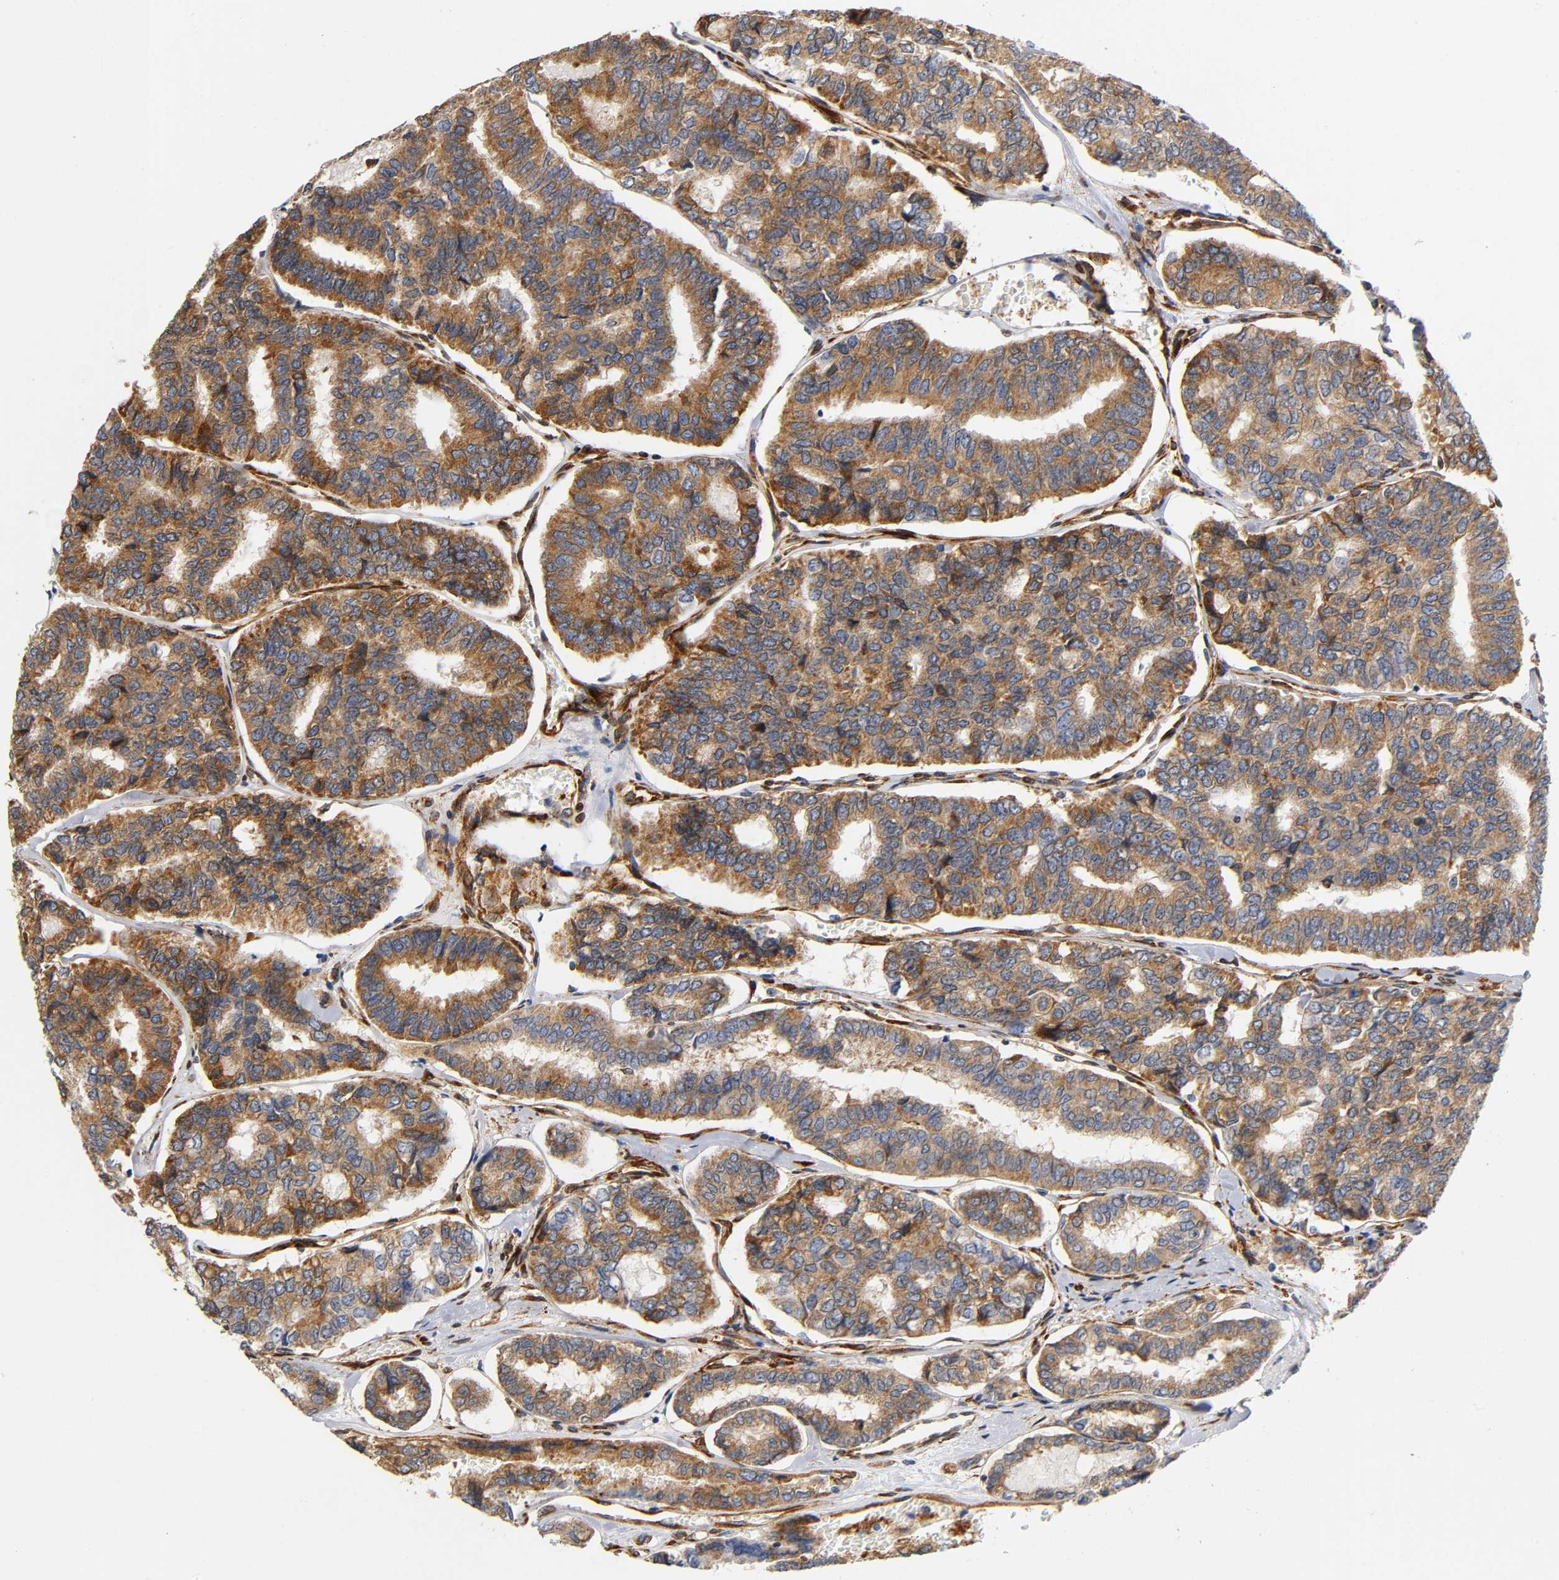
{"staining": {"intensity": "strong", "quantity": ">75%", "location": "cytoplasmic/membranous"}, "tissue": "thyroid cancer", "cell_type": "Tumor cells", "image_type": "cancer", "snomed": [{"axis": "morphology", "description": "Papillary adenocarcinoma, NOS"}, {"axis": "topography", "description": "Thyroid gland"}], "caption": "A brown stain shows strong cytoplasmic/membranous positivity of a protein in human thyroid cancer tumor cells.", "gene": "SOS2", "patient": {"sex": "female", "age": 35}}